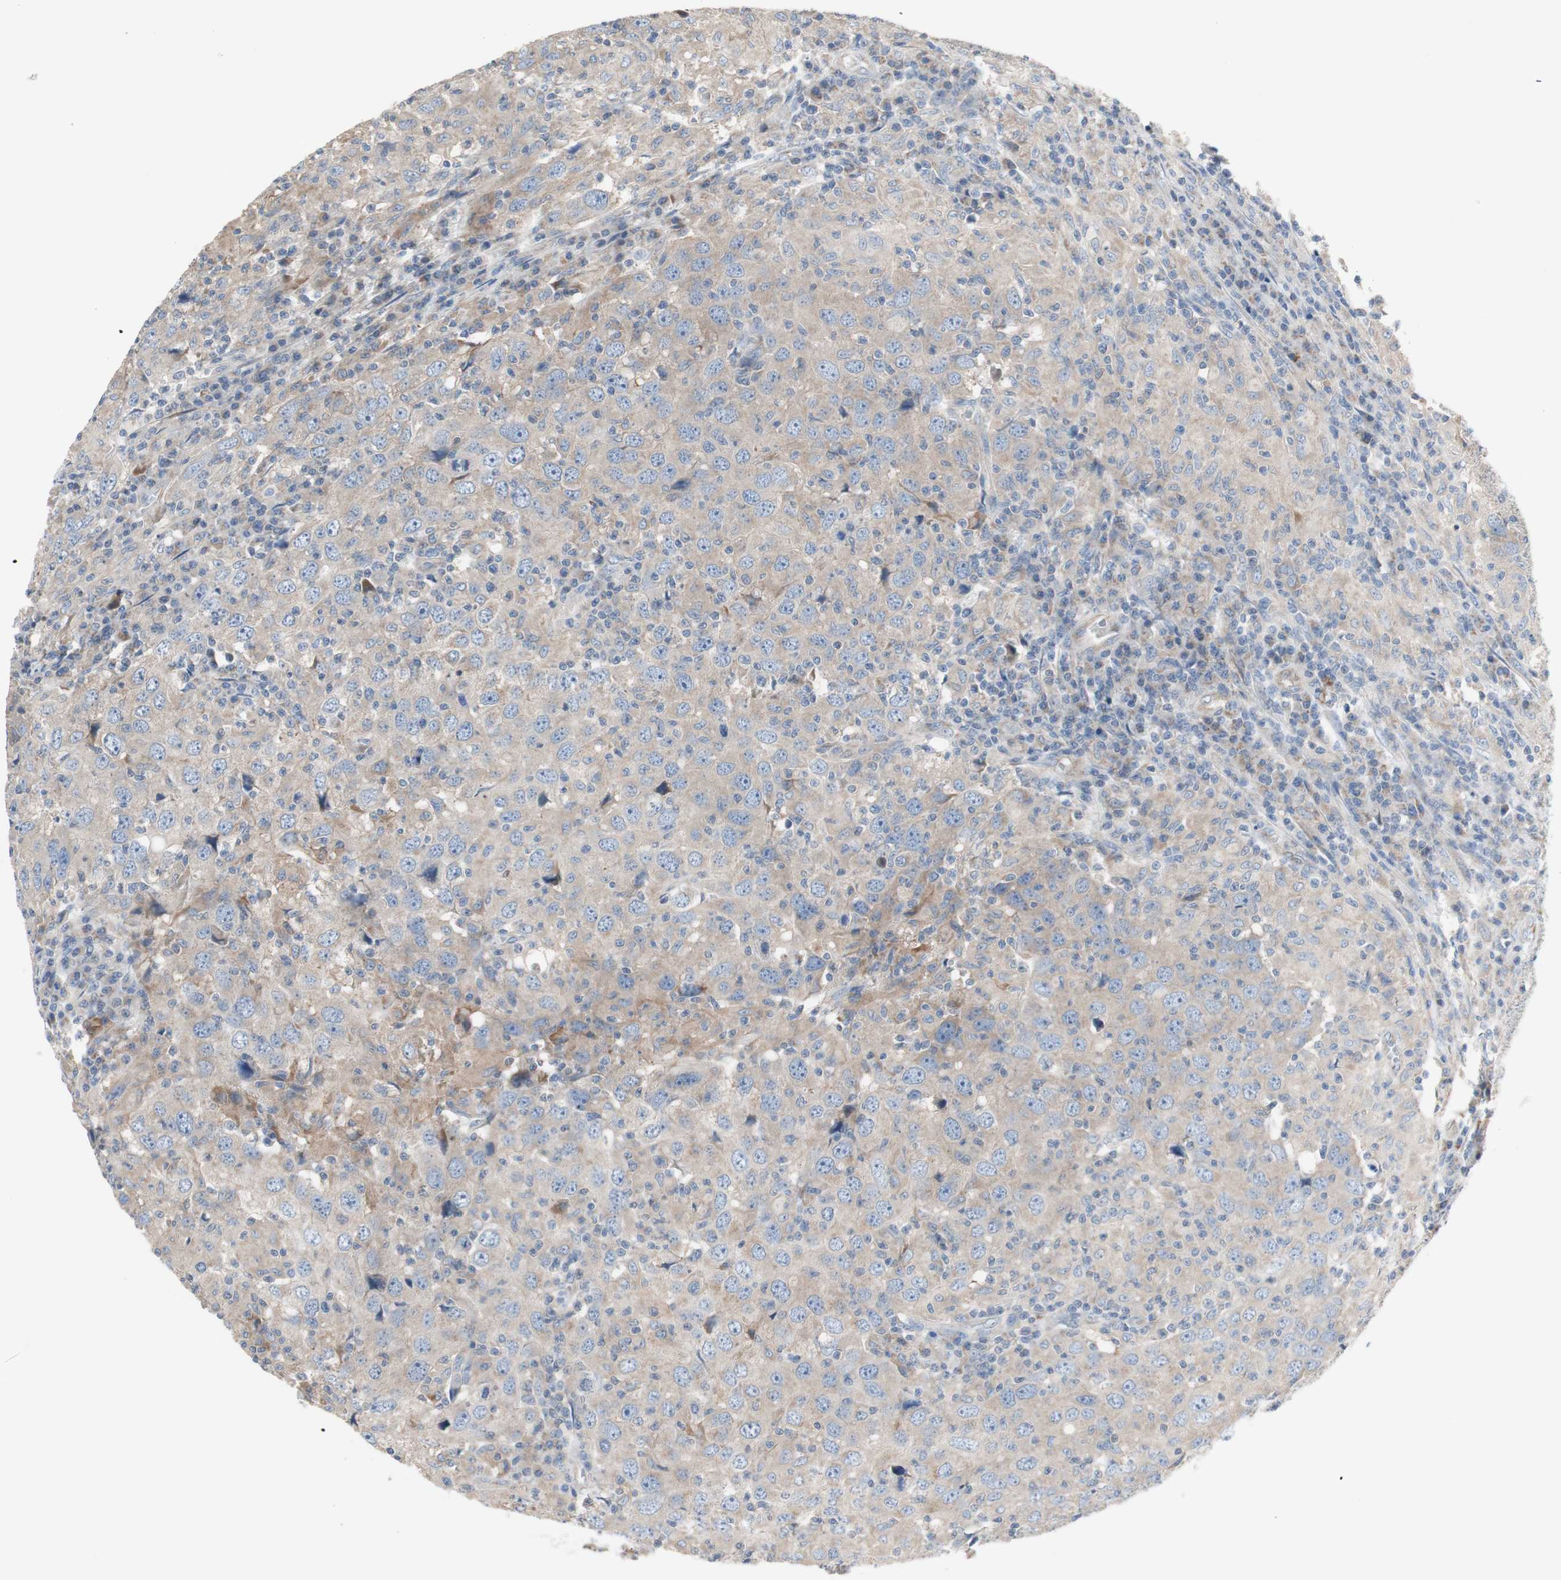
{"staining": {"intensity": "weak", "quantity": ">75%", "location": "cytoplasmic/membranous"}, "tissue": "head and neck cancer", "cell_type": "Tumor cells", "image_type": "cancer", "snomed": [{"axis": "morphology", "description": "Adenocarcinoma, NOS"}, {"axis": "topography", "description": "Salivary gland"}, {"axis": "topography", "description": "Head-Neck"}], "caption": "Adenocarcinoma (head and neck) stained with DAB (3,3'-diaminobenzidine) immunohistochemistry shows low levels of weak cytoplasmic/membranous positivity in about >75% of tumor cells.", "gene": "C3orf52", "patient": {"sex": "female", "age": 65}}